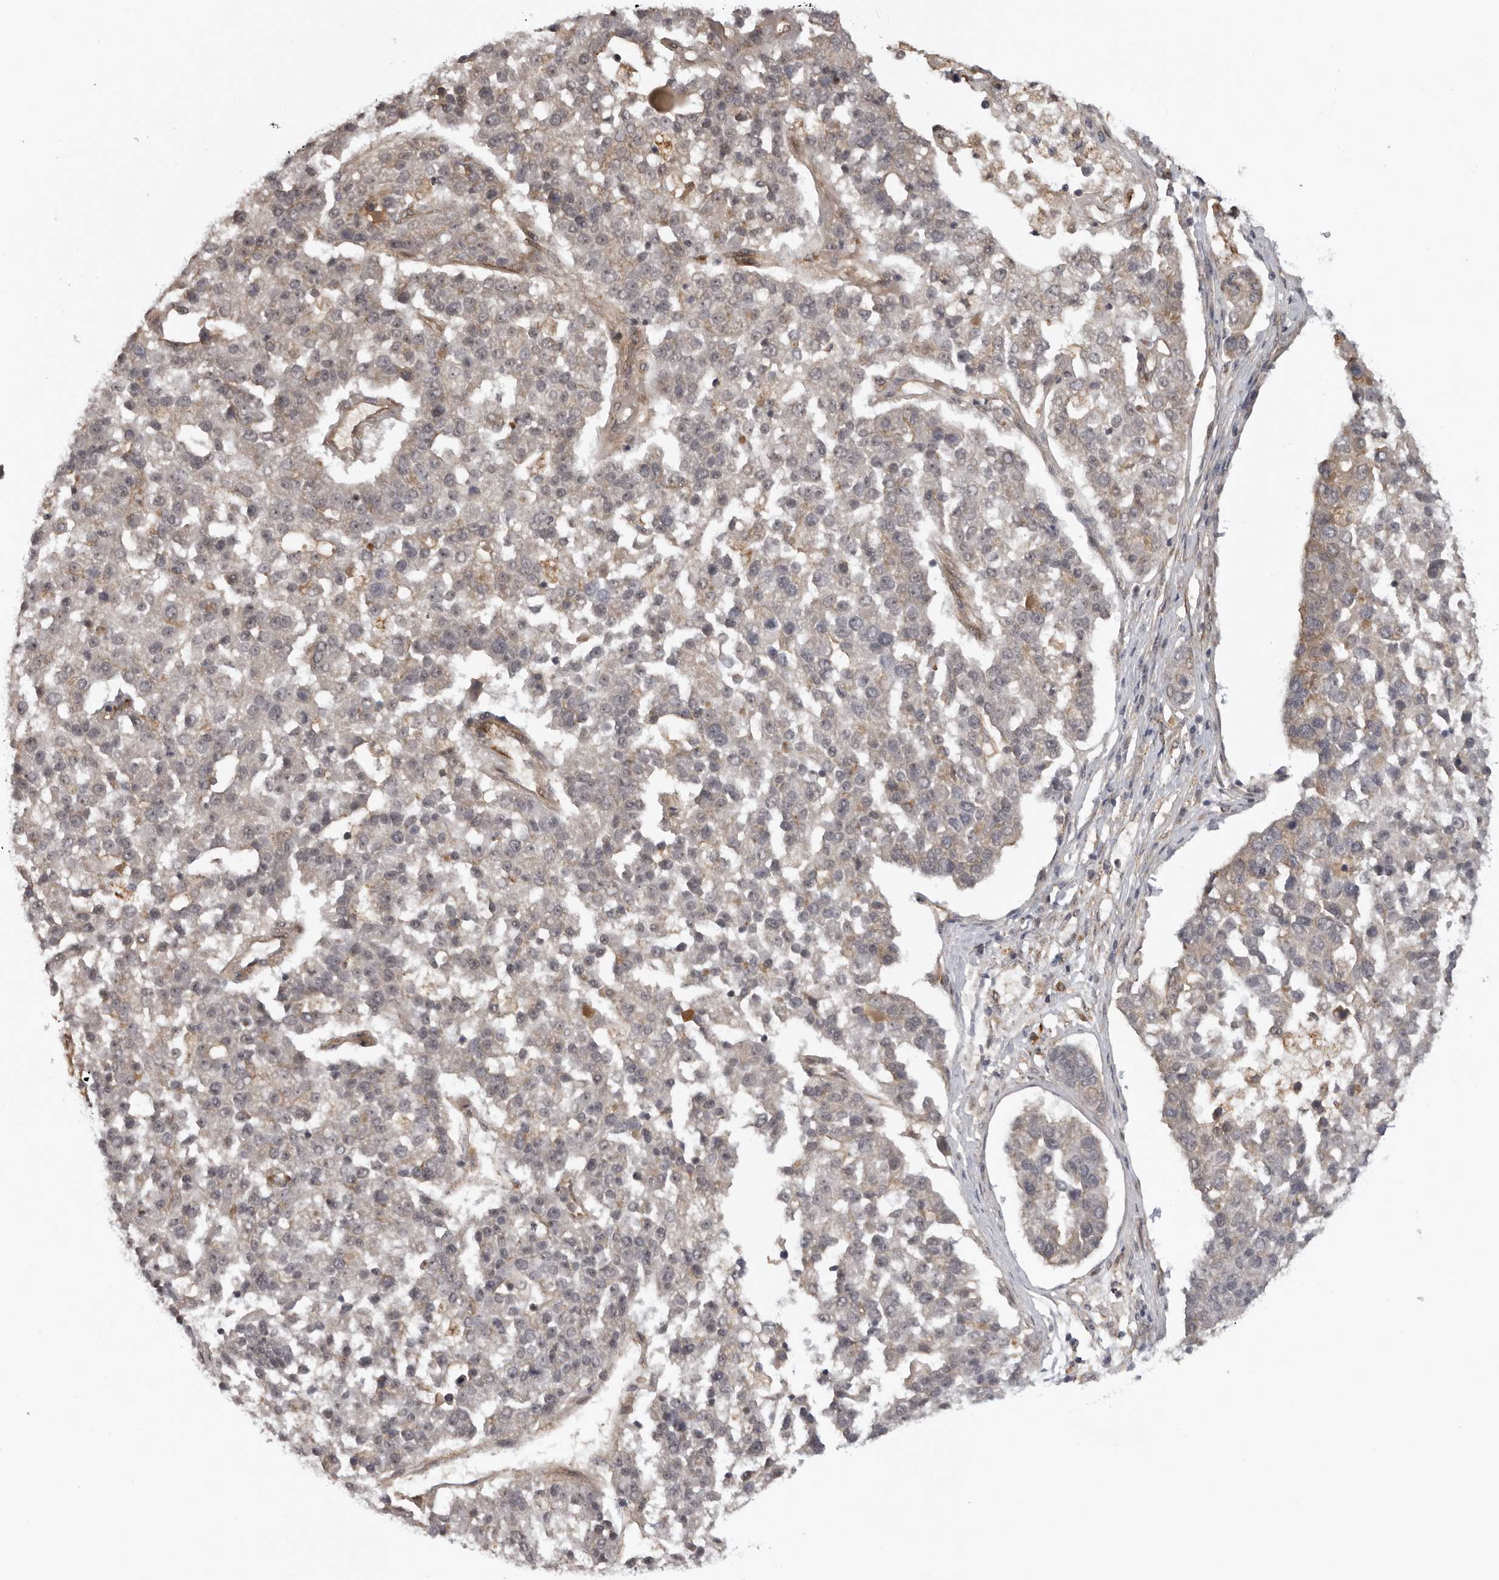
{"staining": {"intensity": "negative", "quantity": "none", "location": "none"}, "tissue": "pancreatic cancer", "cell_type": "Tumor cells", "image_type": "cancer", "snomed": [{"axis": "morphology", "description": "Adenocarcinoma, NOS"}, {"axis": "topography", "description": "Pancreas"}], "caption": "Immunohistochemistry image of human pancreatic cancer (adenocarcinoma) stained for a protein (brown), which demonstrates no positivity in tumor cells. (DAB immunohistochemistry, high magnification).", "gene": "DNAH14", "patient": {"sex": "female", "age": 61}}